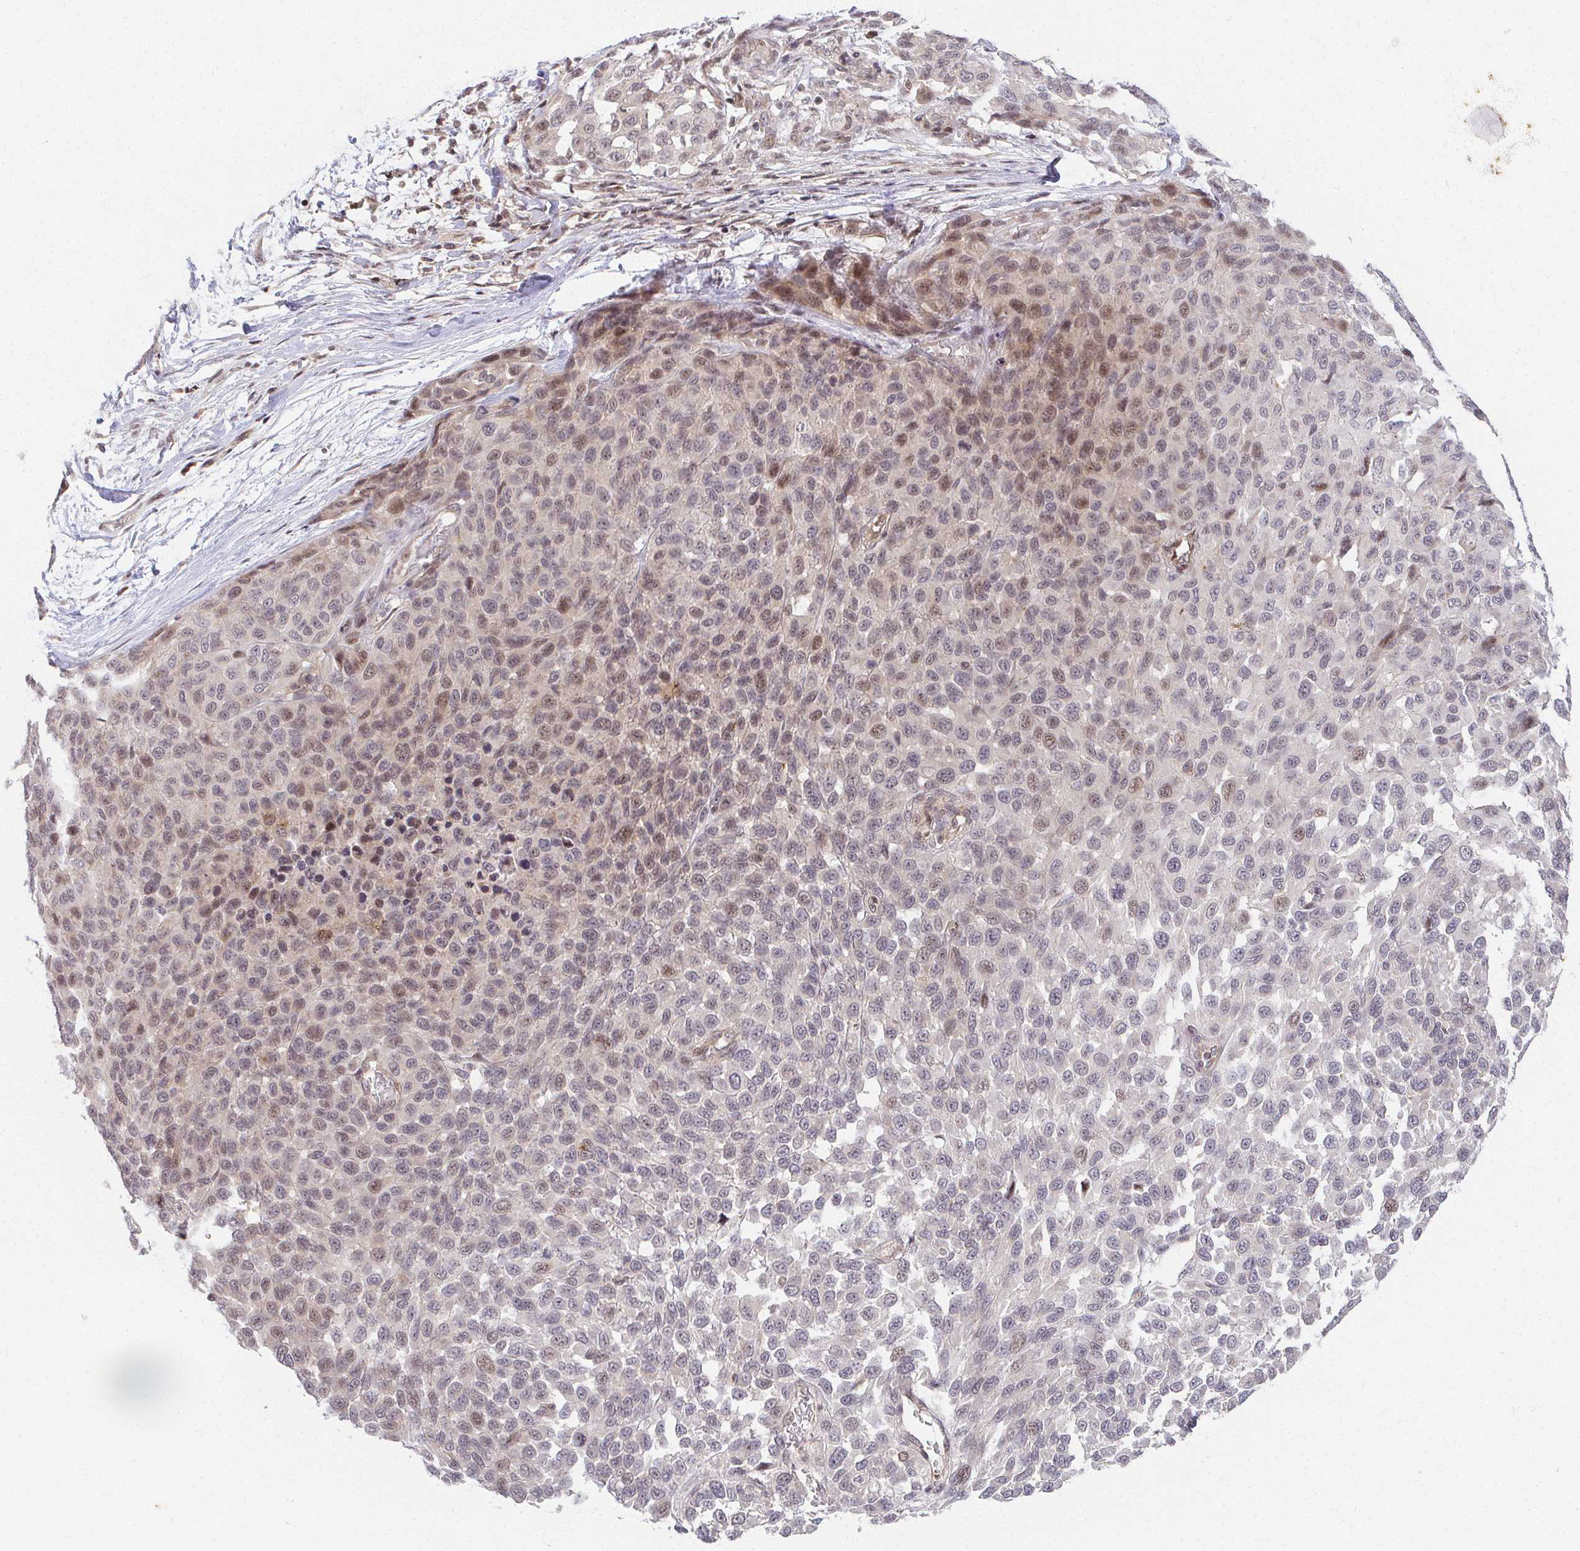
{"staining": {"intensity": "moderate", "quantity": "<25%", "location": "nuclear"}, "tissue": "melanoma", "cell_type": "Tumor cells", "image_type": "cancer", "snomed": [{"axis": "morphology", "description": "Malignant melanoma, NOS"}, {"axis": "topography", "description": "Skin"}], "caption": "Protein staining by immunohistochemistry (IHC) demonstrates moderate nuclear staining in approximately <25% of tumor cells in malignant melanoma. (Brightfield microscopy of DAB IHC at high magnification).", "gene": "ANK3", "patient": {"sex": "male", "age": 62}}